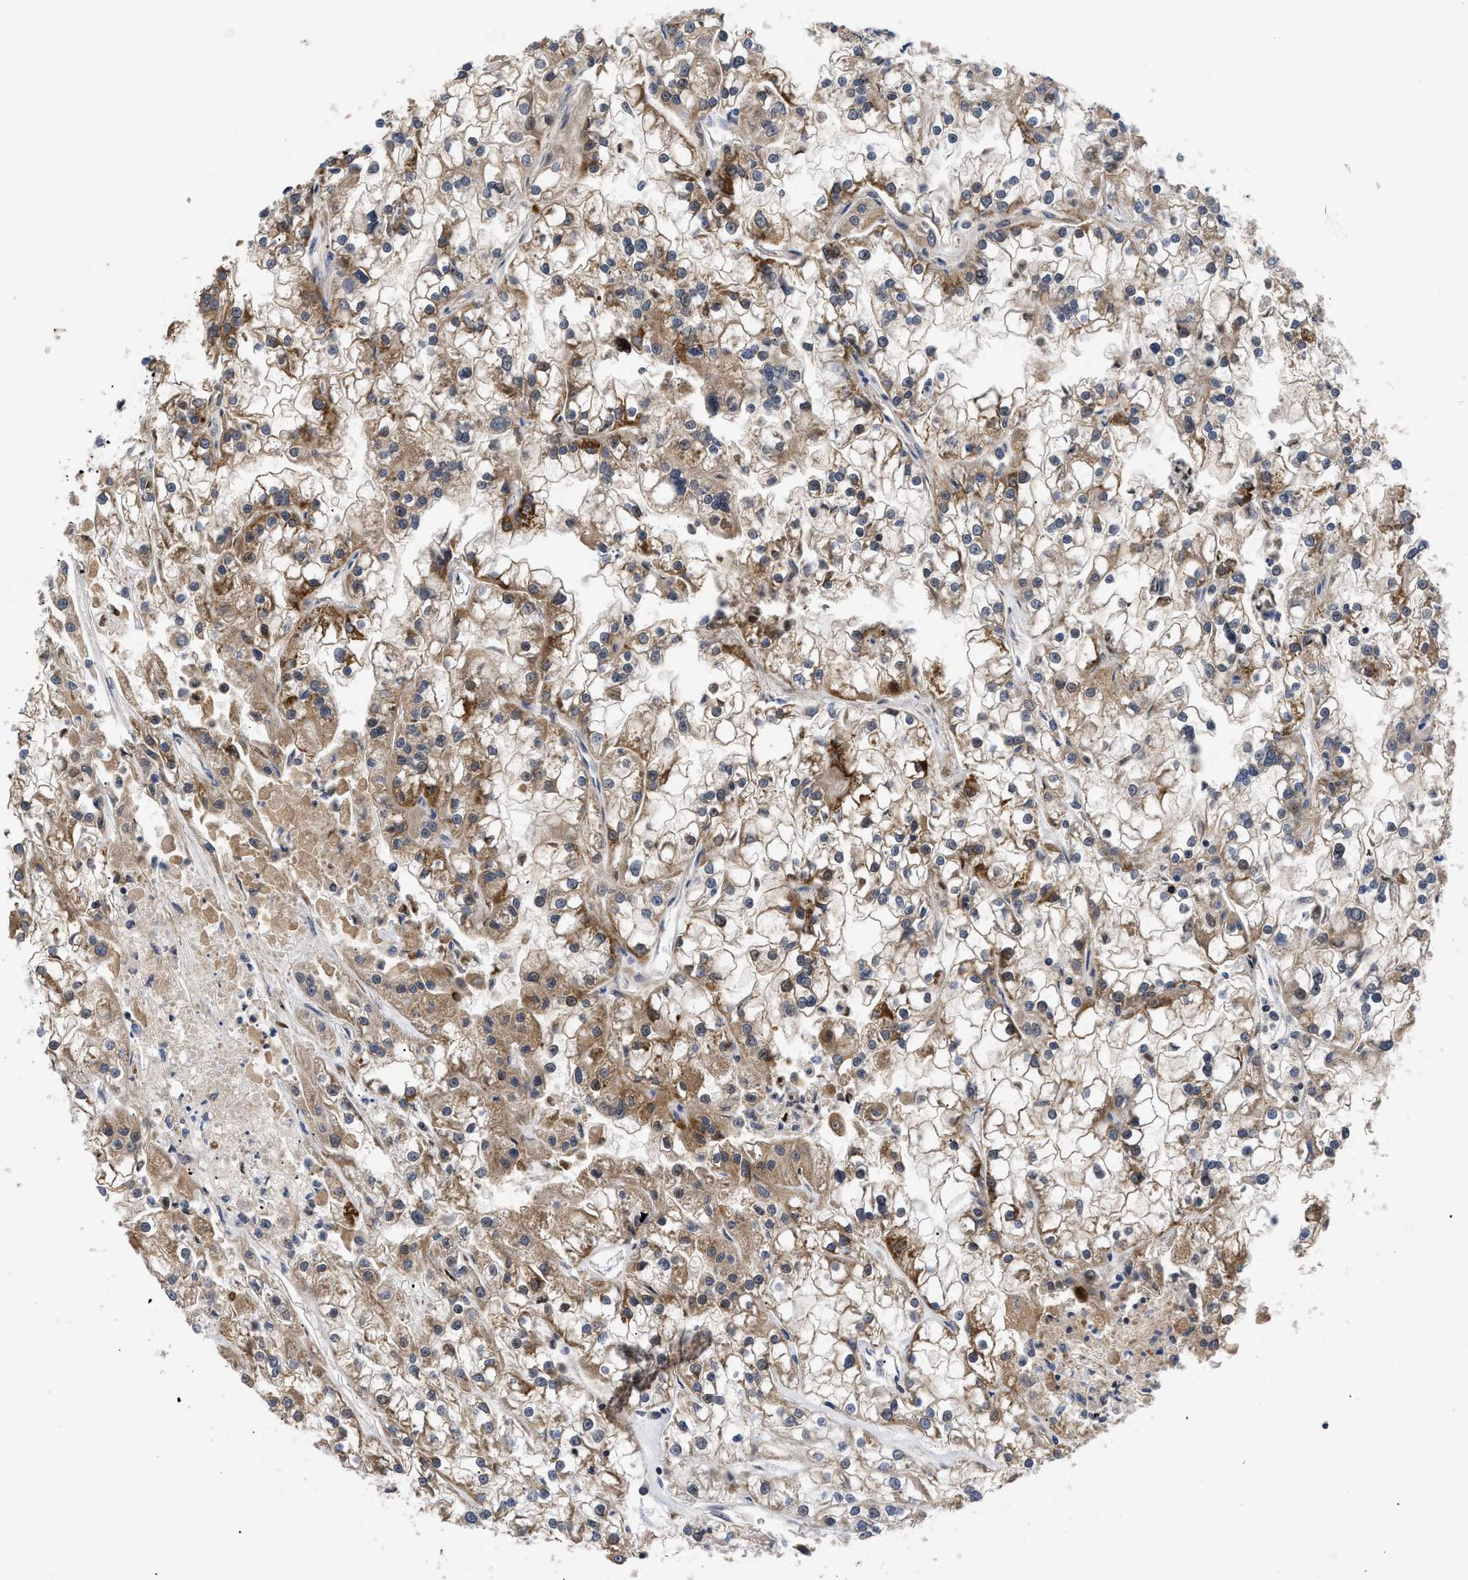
{"staining": {"intensity": "moderate", "quantity": ">75%", "location": "cytoplasmic/membranous"}, "tissue": "renal cancer", "cell_type": "Tumor cells", "image_type": "cancer", "snomed": [{"axis": "morphology", "description": "Adenocarcinoma, NOS"}, {"axis": "topography", "description": "Kidney"}], "caption": "Moderate cytoplasmic/membranous positivity is identified in approximately >75% of tumor cells in renal adenocarcinoma.", "gene": "SPAST", "patient": {"sex": "female", "age": 52}}